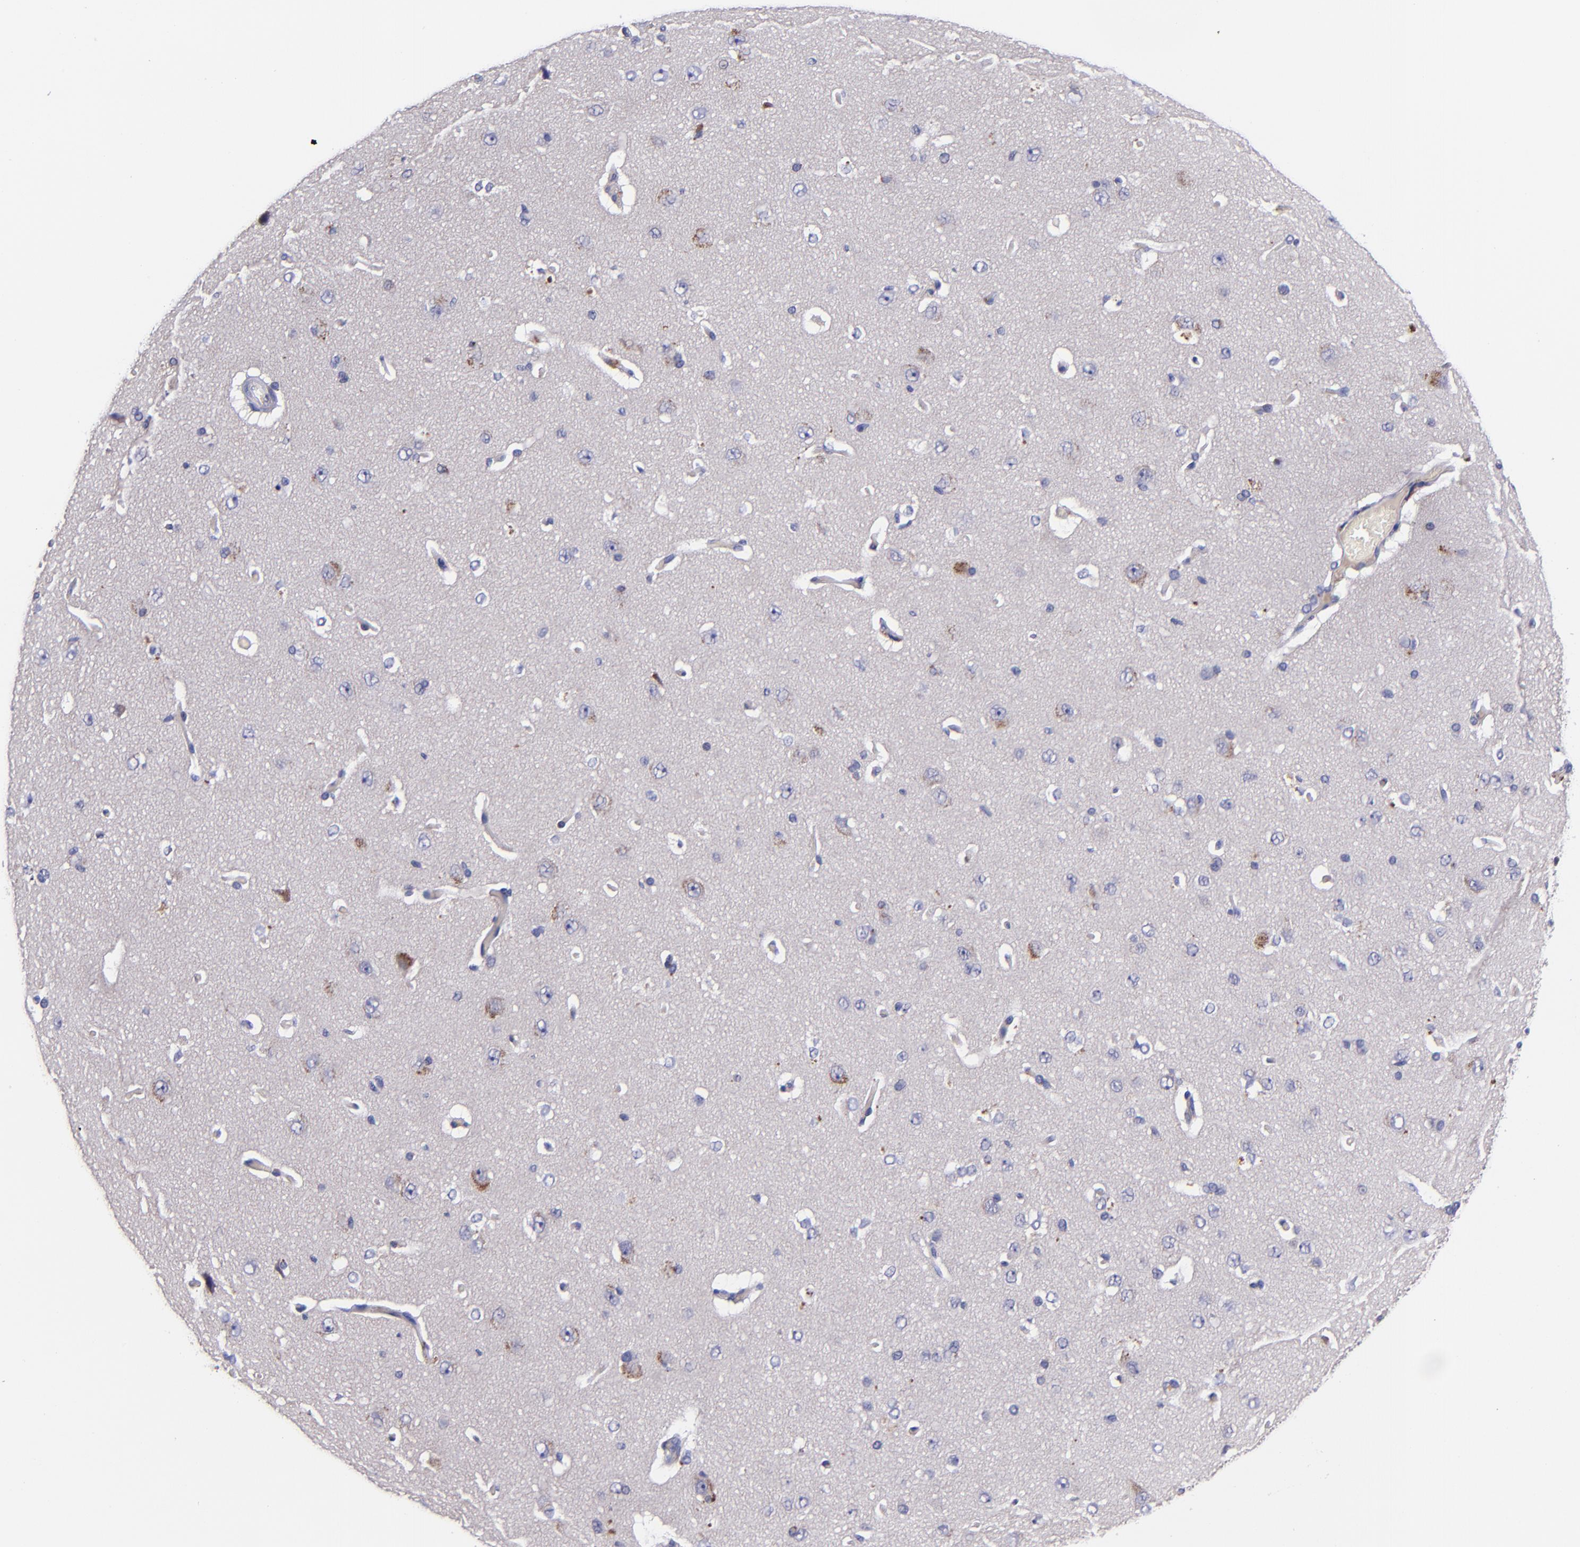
{"staining": {"intensity": "negative", "quantity": "none", "location": "none"}, "tissue": "cerebral cortex", "cell_type": "Endothelial cells", "image_type": "normal", "snomed": [{"axis": "morphology", "description": "Normal tissue, NOS"}, {"axis": "topography", "description": "Cerebral cortex"}], "caption": "The image demonstrates no significant positivity in endothelial cells of cerebral cortex.", "gene": "RBP4", "patient": {"sex": "female", "age": 45}}